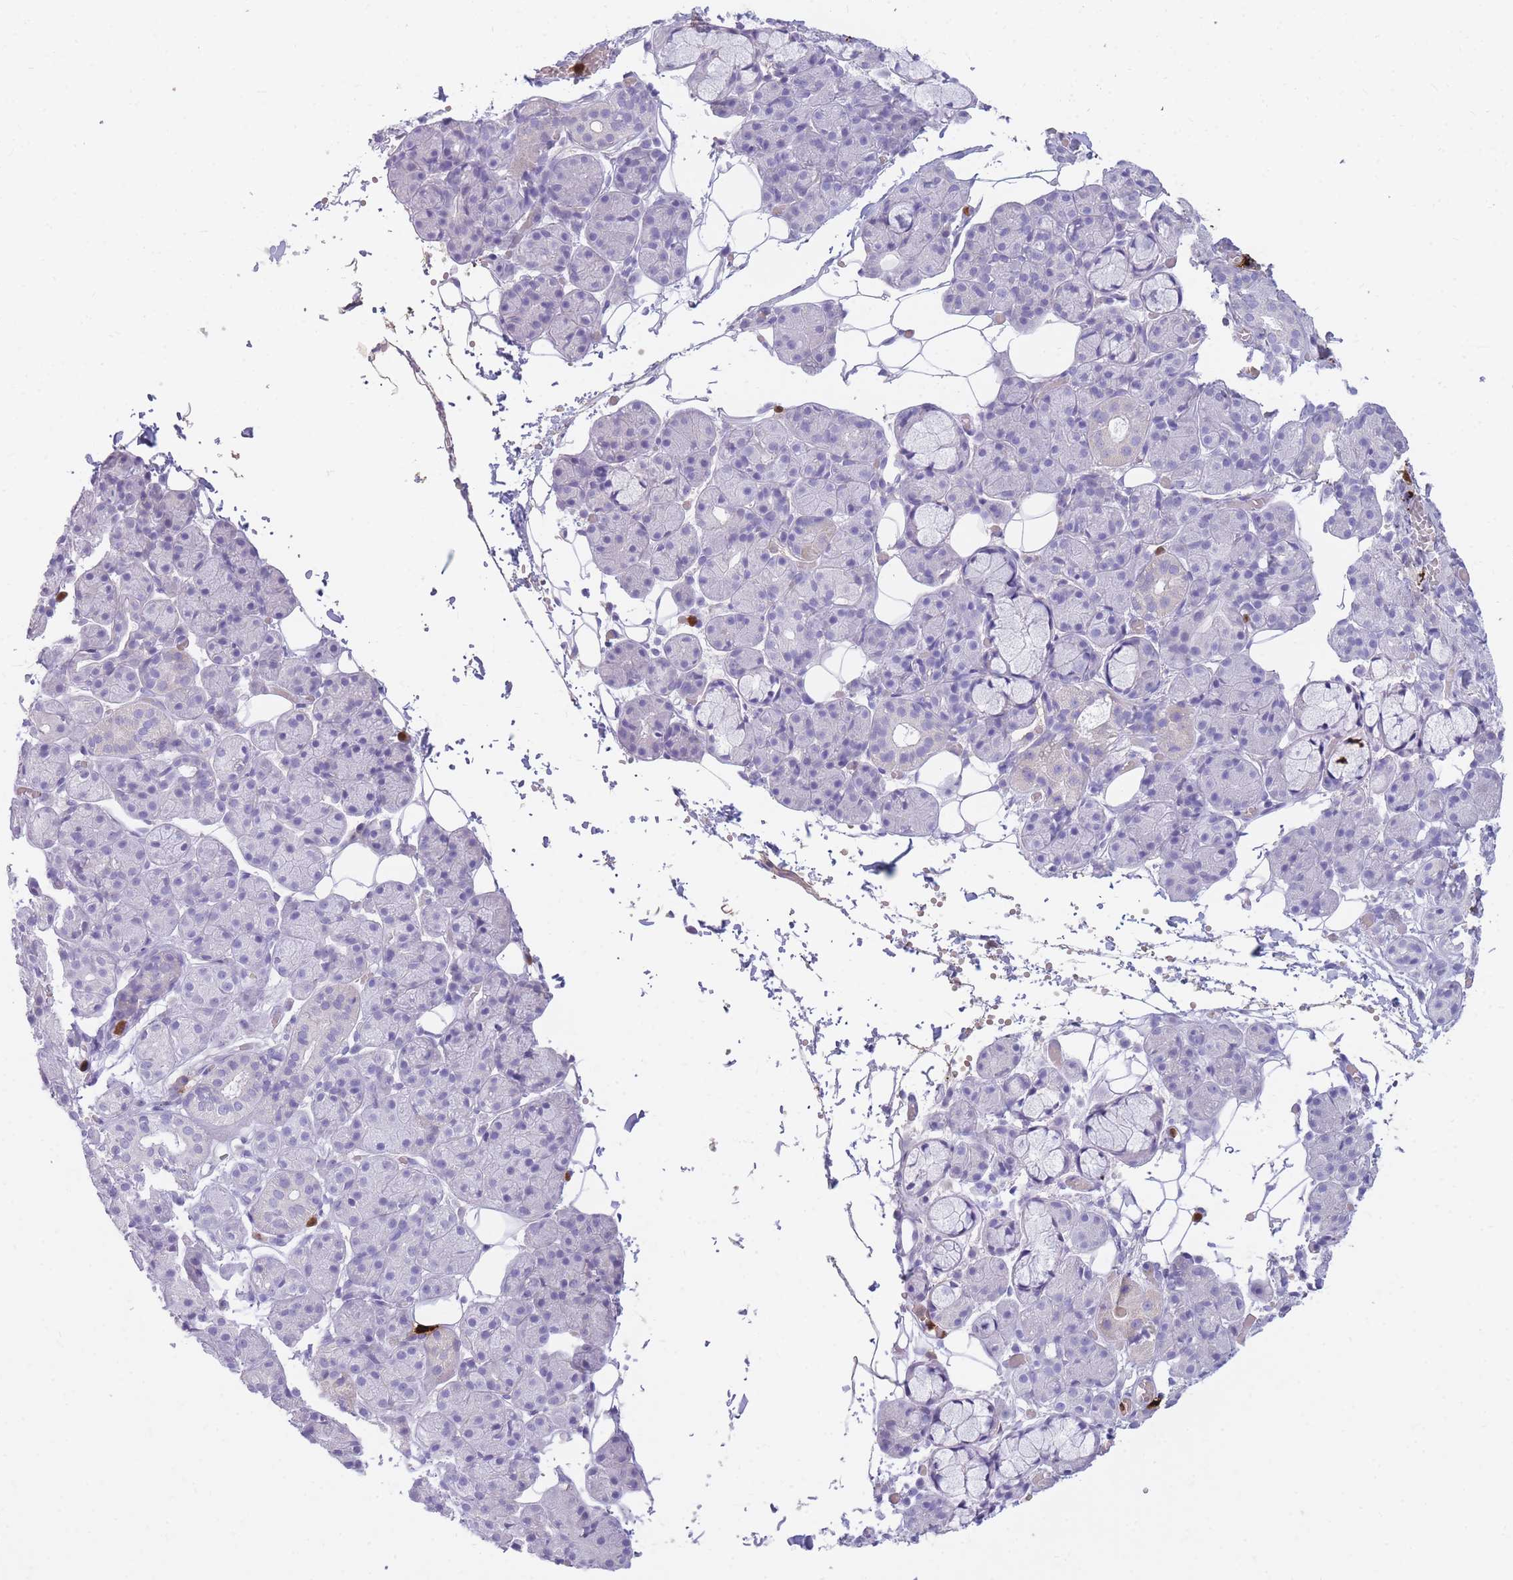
{"staining": {"intensity": "negative", "quantity": "none", "location": "none"}, "tissue": "salivary gland", "cell_type": "Glandular cells", "image_type": "normal", "snomed": [{"axis": "morphology", "description": "Normal tissue, NOS"}, {"axis": "topography", "description": "Salivary gland"}], "caption": "An image of salivary gland stained for a protein exhibits no brown staining in glandular cells. The staining is performed using DAB brown chromogen with nuclei counter-stained in using hematoxylin.", "gene": "TPSAB1", "patient": {"sex": "male", "age": 63}}